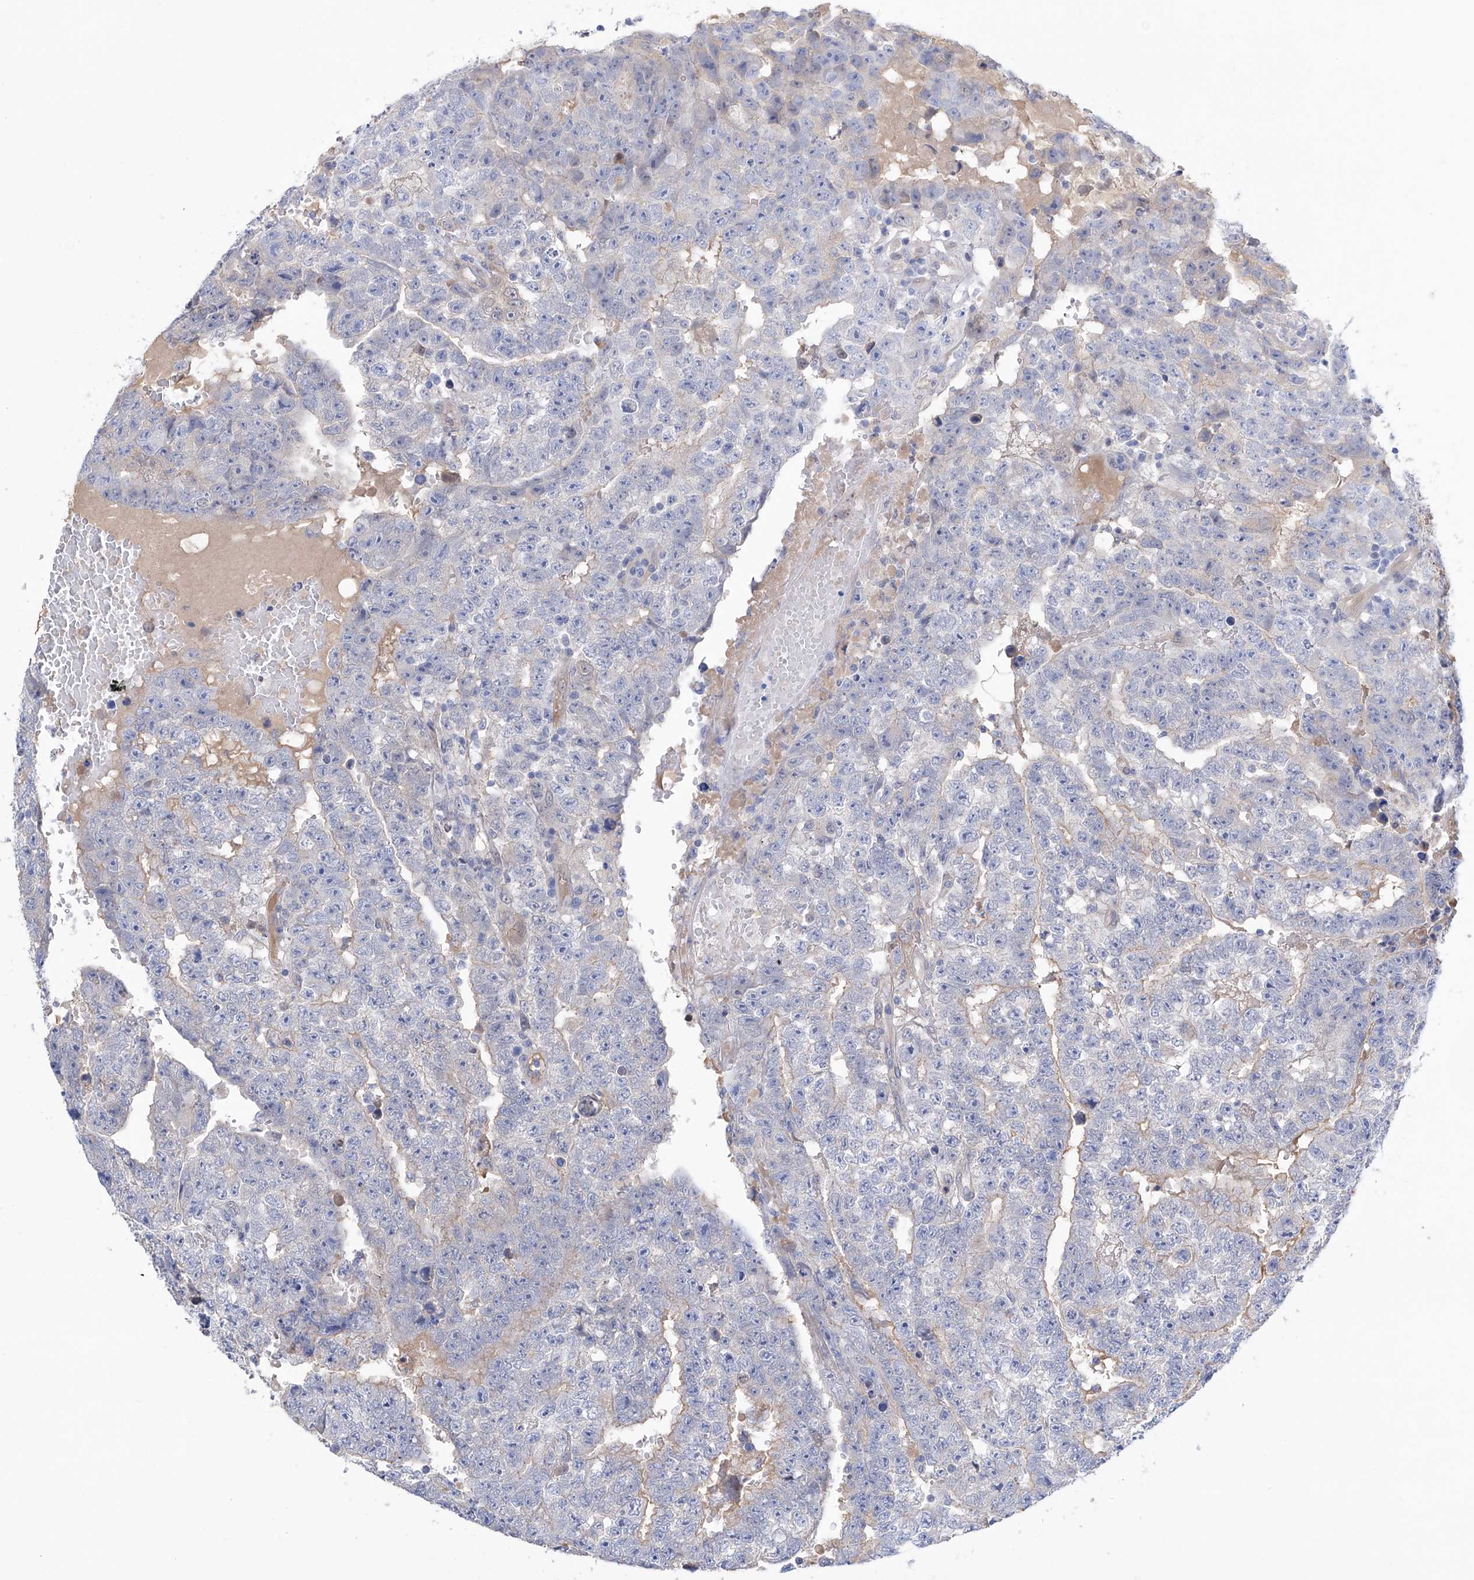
{"staining": {"intensity": "weak", "quantity": "<25%", "location": "cytoplasmic/membranous"}, "tissue": "testis cancer", "cell_type": "Tumor cells", "image_type": "cancer", "snomed": [{"axis": "morphology", "description": "Carcinoma, Embryonal, NOS"}, {"axis": "topography", "description": "Testis"}], "caption": "Photomicrograph shows no significant protein expression in tumor cells of testis embryonal carcinoma.", "gene": "PGM3", "patient": {"sex": "male", "age": 25}}